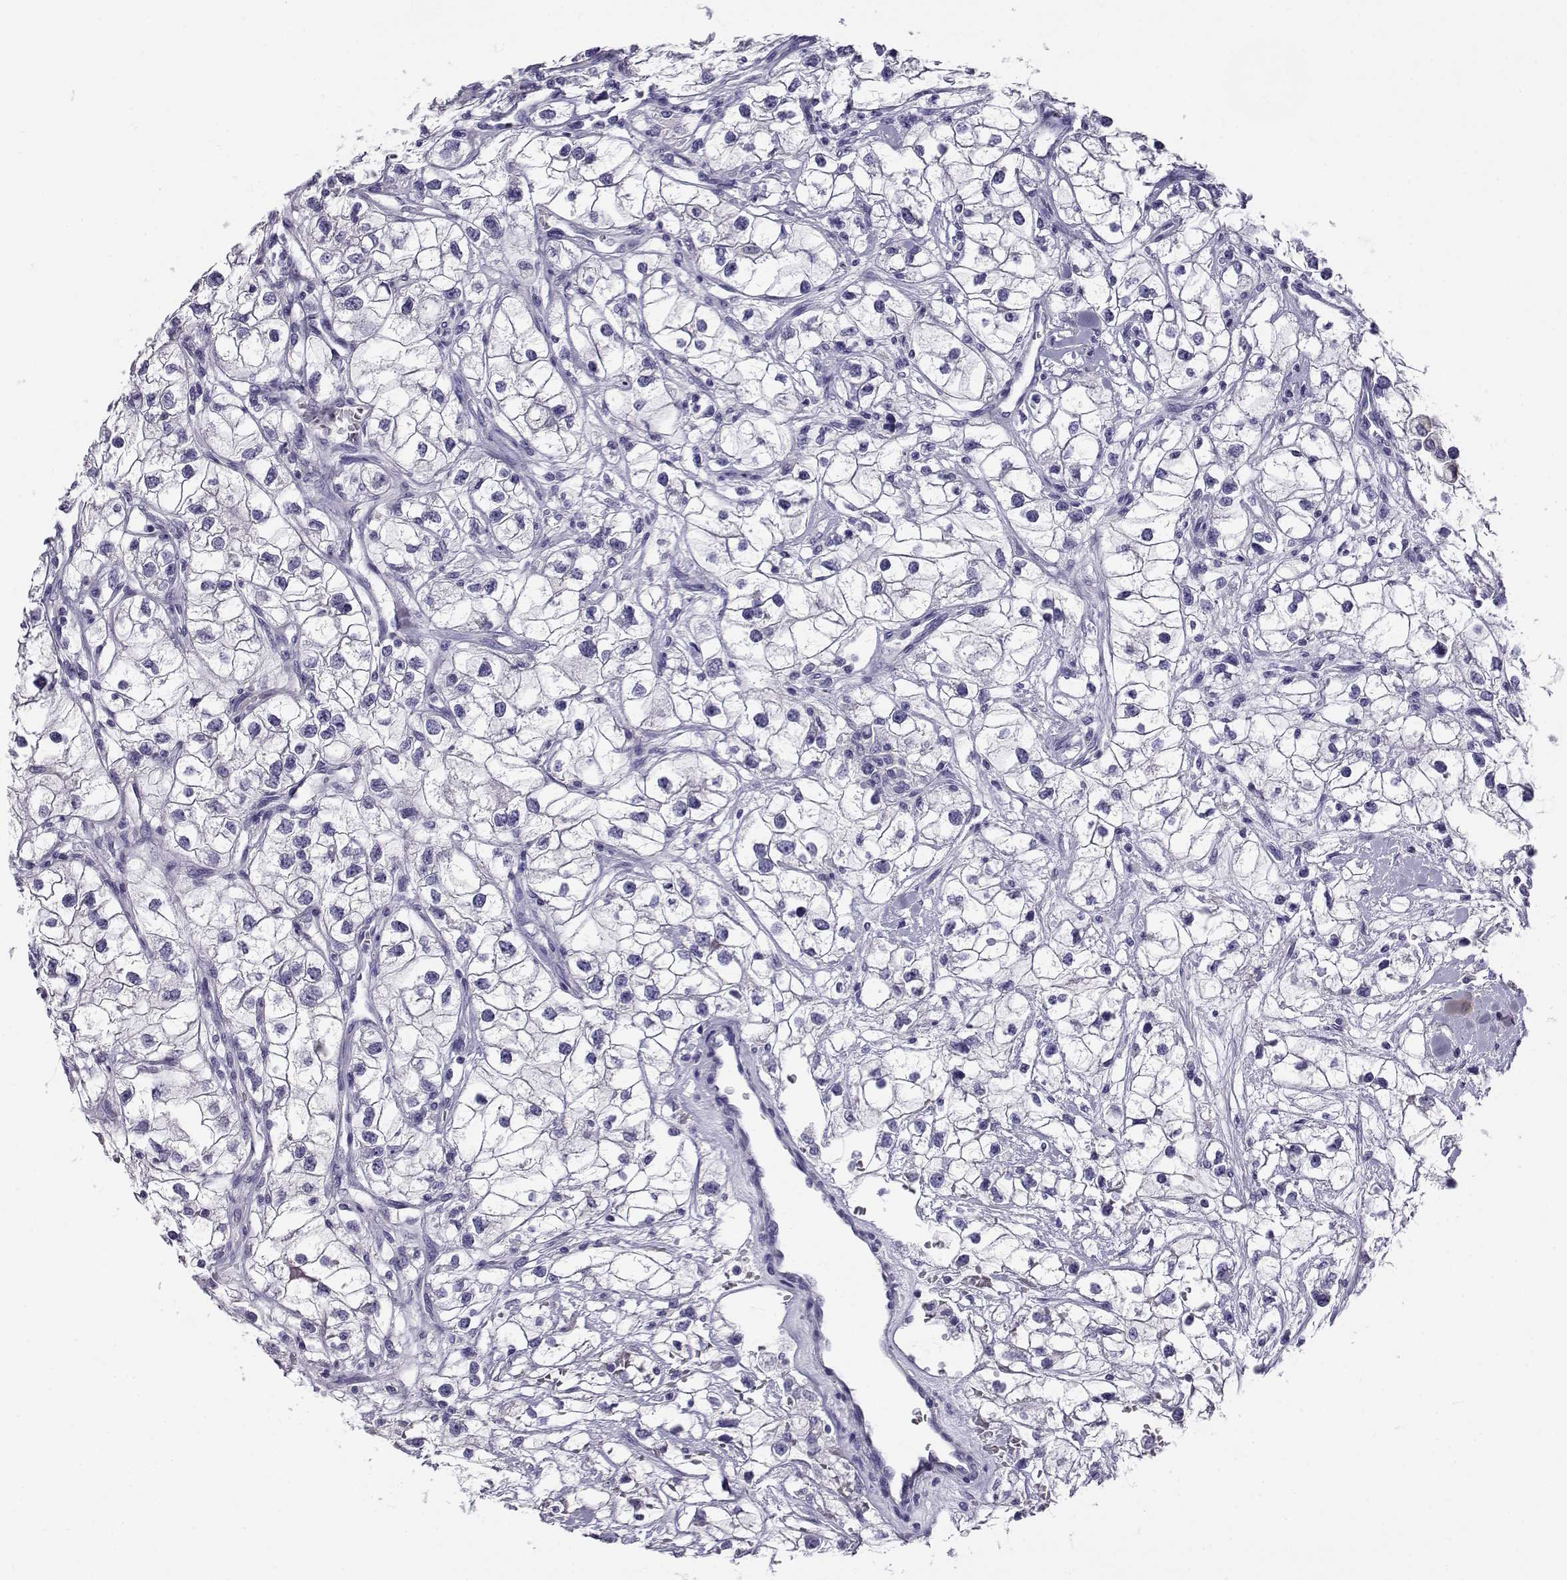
{"staining": {"intensity": "negative", "quantity": "none", "location": "none"}, "tissue": "renal cancer", "cell_type": "Tumor cells", "image_type": "cancer", "snomed": [{"axis": "morphology", "description": "Adenocarcinoma, NOS"}, {"axis": "topography", "description": "Kidney"}], "caption": "Tumor cells are negative for protein expression in human renal adenocarcinoma.", "gene": "CABS1", "patient": {"sex": "male", "age": 59}}